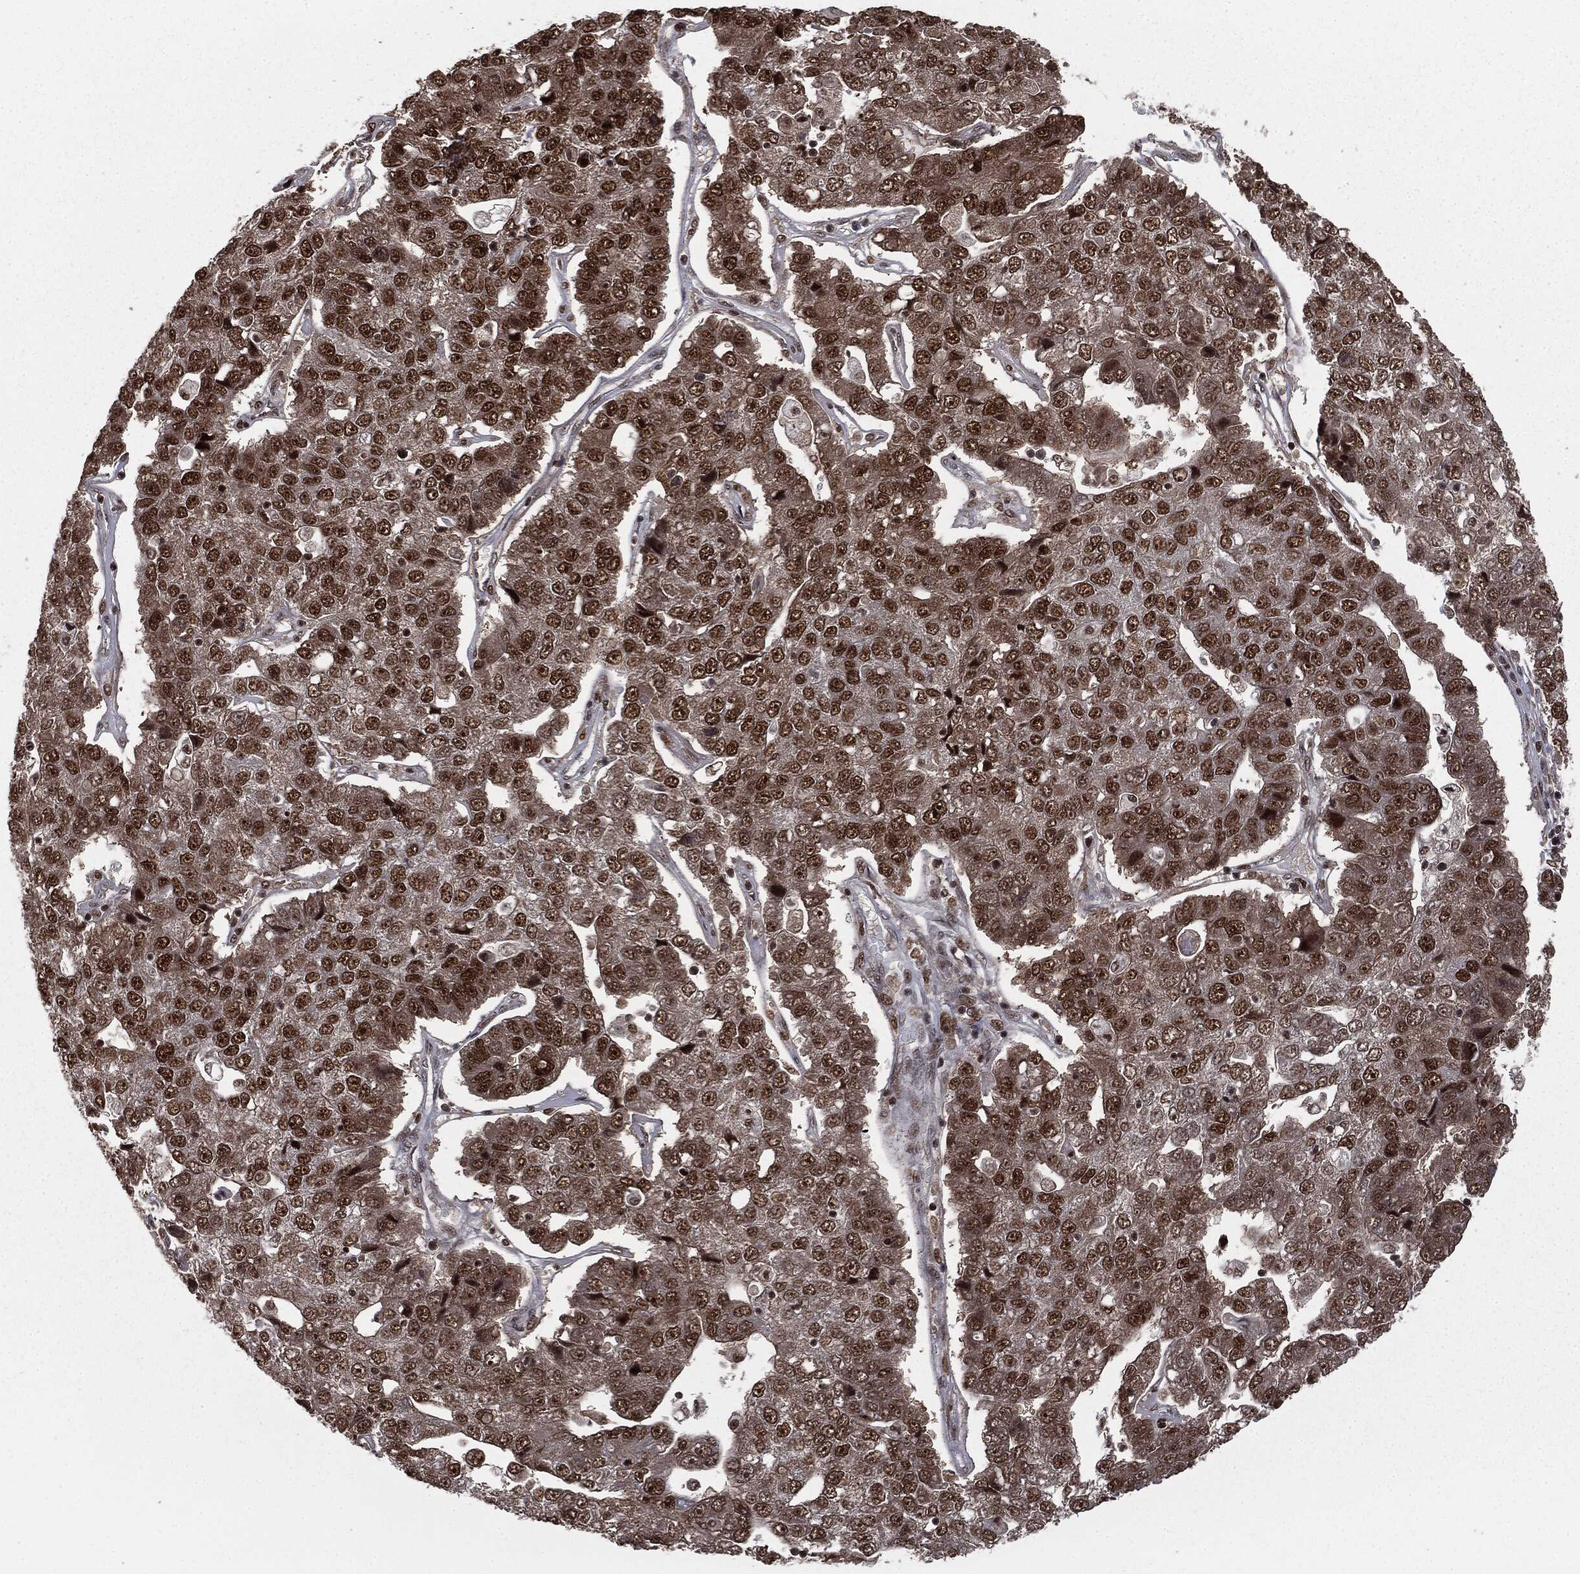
{"staining": {"intensity": "strong", "quantity": ">75%", "location": "nuclear"}, "tissue": "pancreatic cancer", "cell_type": "Tumor cells", "image_type": "cancer", "snomed": [{"axis": "morphology", "description": "Adenocarcinoma, NOS"}, {"axis": "topography", "description": "Pancreas"}], "caption": "Immunohistochemistry (IHC) image of pancreatic adenocarcinoma stained for a protein (brown), which reveals high levels of strong nuclear positivity in approximately >75% of tumor cells.", "gene": "DPH2", "patient": {"sex": "female", "age": 61}}